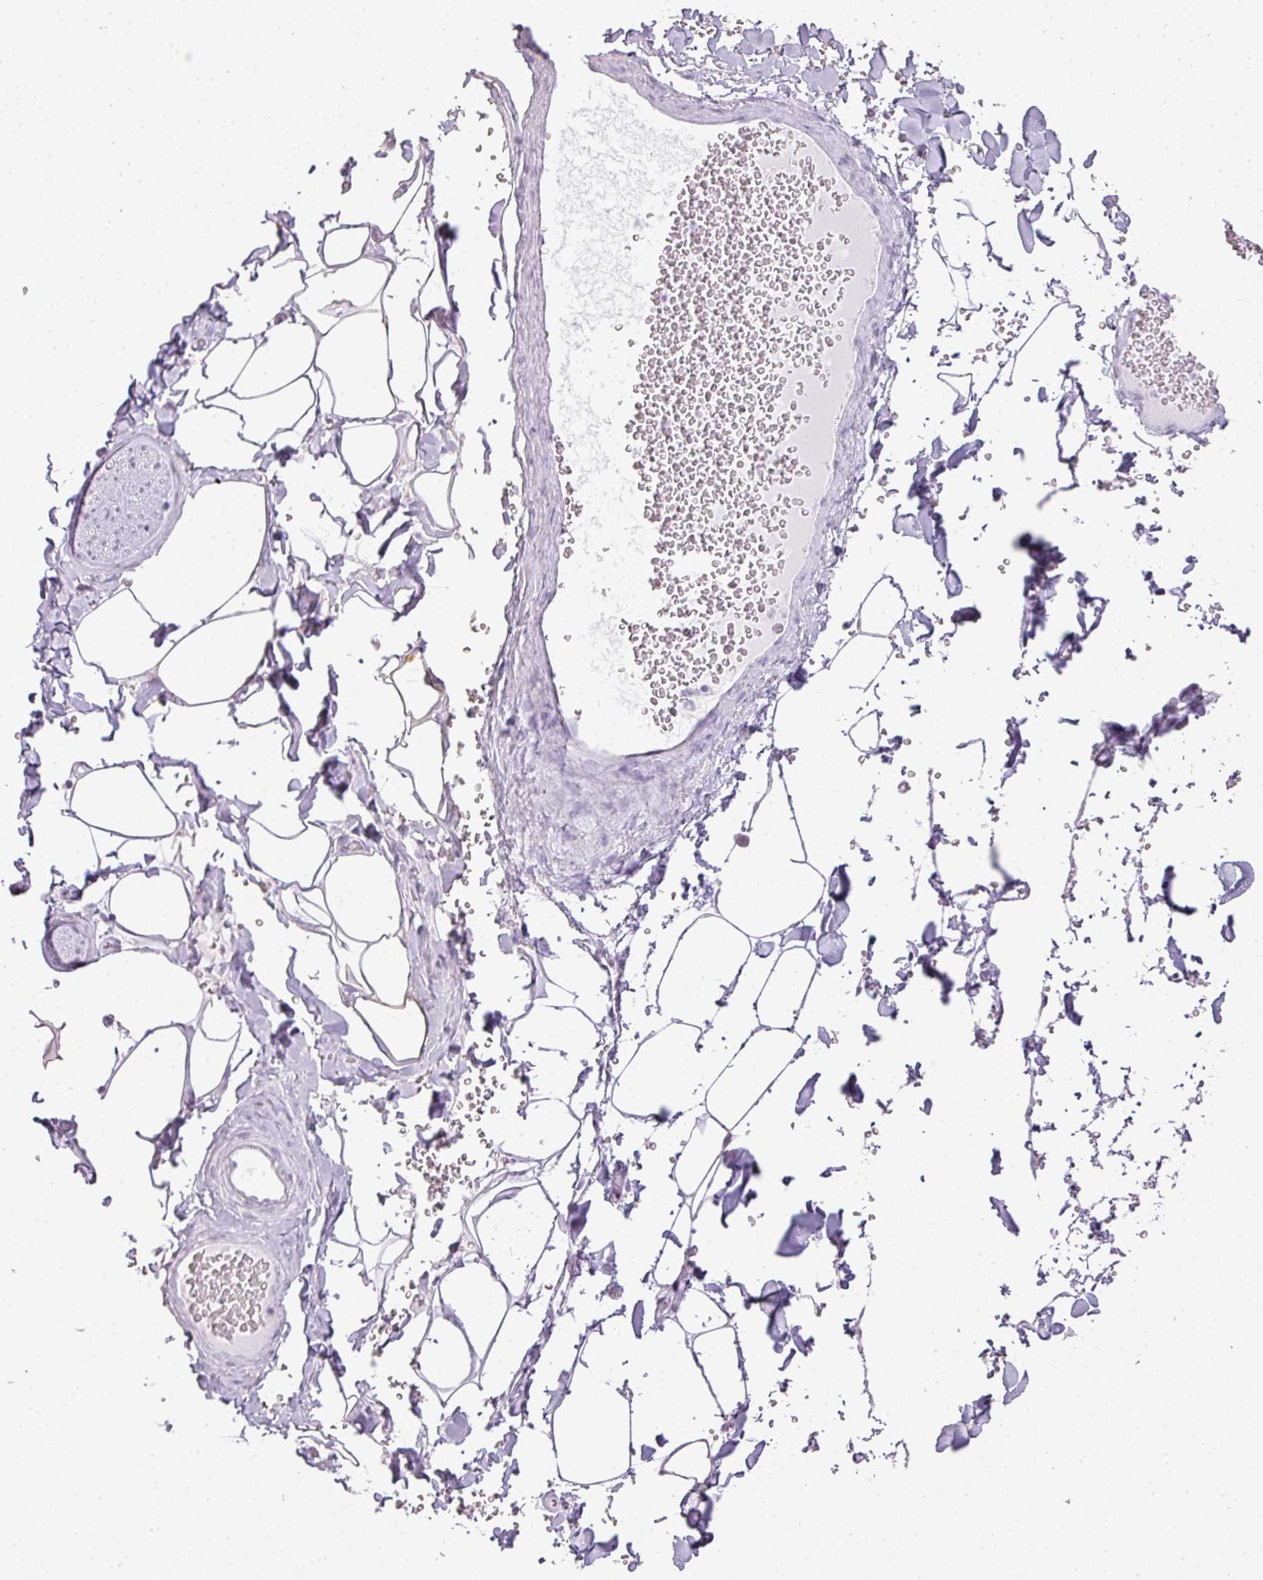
{"staining": {"intensity": "negative", "quantity": "none", "location": "none"}, "tissue": "adipose tissue", "cell_type": "Adipocytes", "image_type": "normal", "snomed": [{"axis": "morphology", "description": "Normal tissue, NOS"}, {"axis": "topography", "description": "Rectum"}, {"axis": "topography", "description": "Peripheral nerve tissue"}], "caption": "A high-resolution histopathology image shows immunohistochemistry staining of normal adipose tissue, which demonstrates no significant expression in adipocytes.", "gene": "RBMY1A1", "patient": {"sex": "female", "age": 69}}